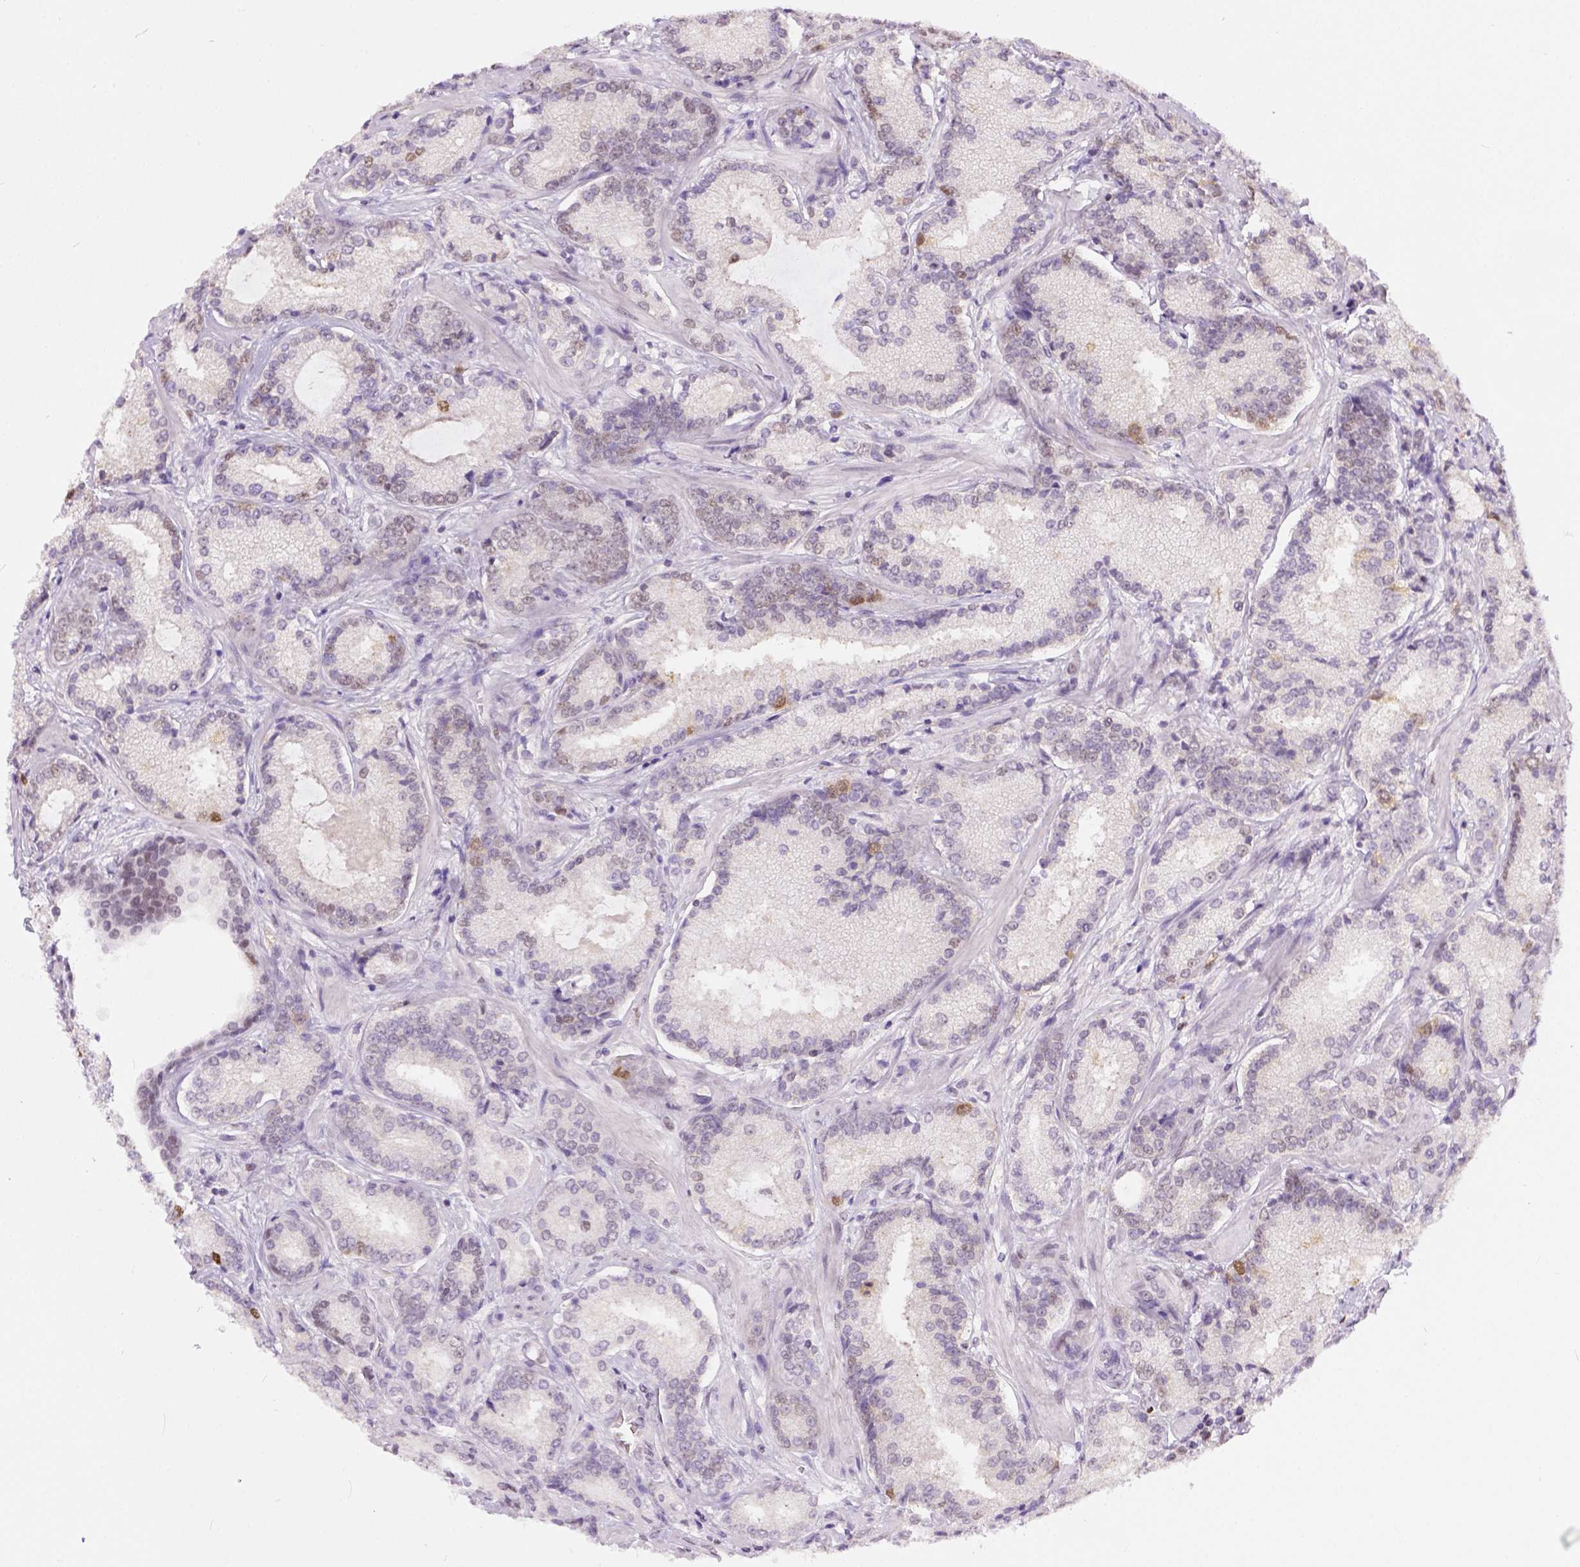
{"staining": {"intensity": "weak", "quantity": "<25%", "location": "nuclear"}, "tissue": "prostate cancer", "cell_type": "Tumor cells", "image_type": "cancer", "snomed": [{"axis": "morphology", "description": "Adenocarcinoma, Low grade"}, {"axis": "topography", "description": "Prostate"}], "caption": "This histopathology image is of adenocarcinoma (low-grade) (prostate) stained with IHC to label a protein in brown with the nuclei are counter-stained blue. There is no expression in tumor cells.", "gene": "ERCC1", "patient": {"sex": "male", "age": 56}}